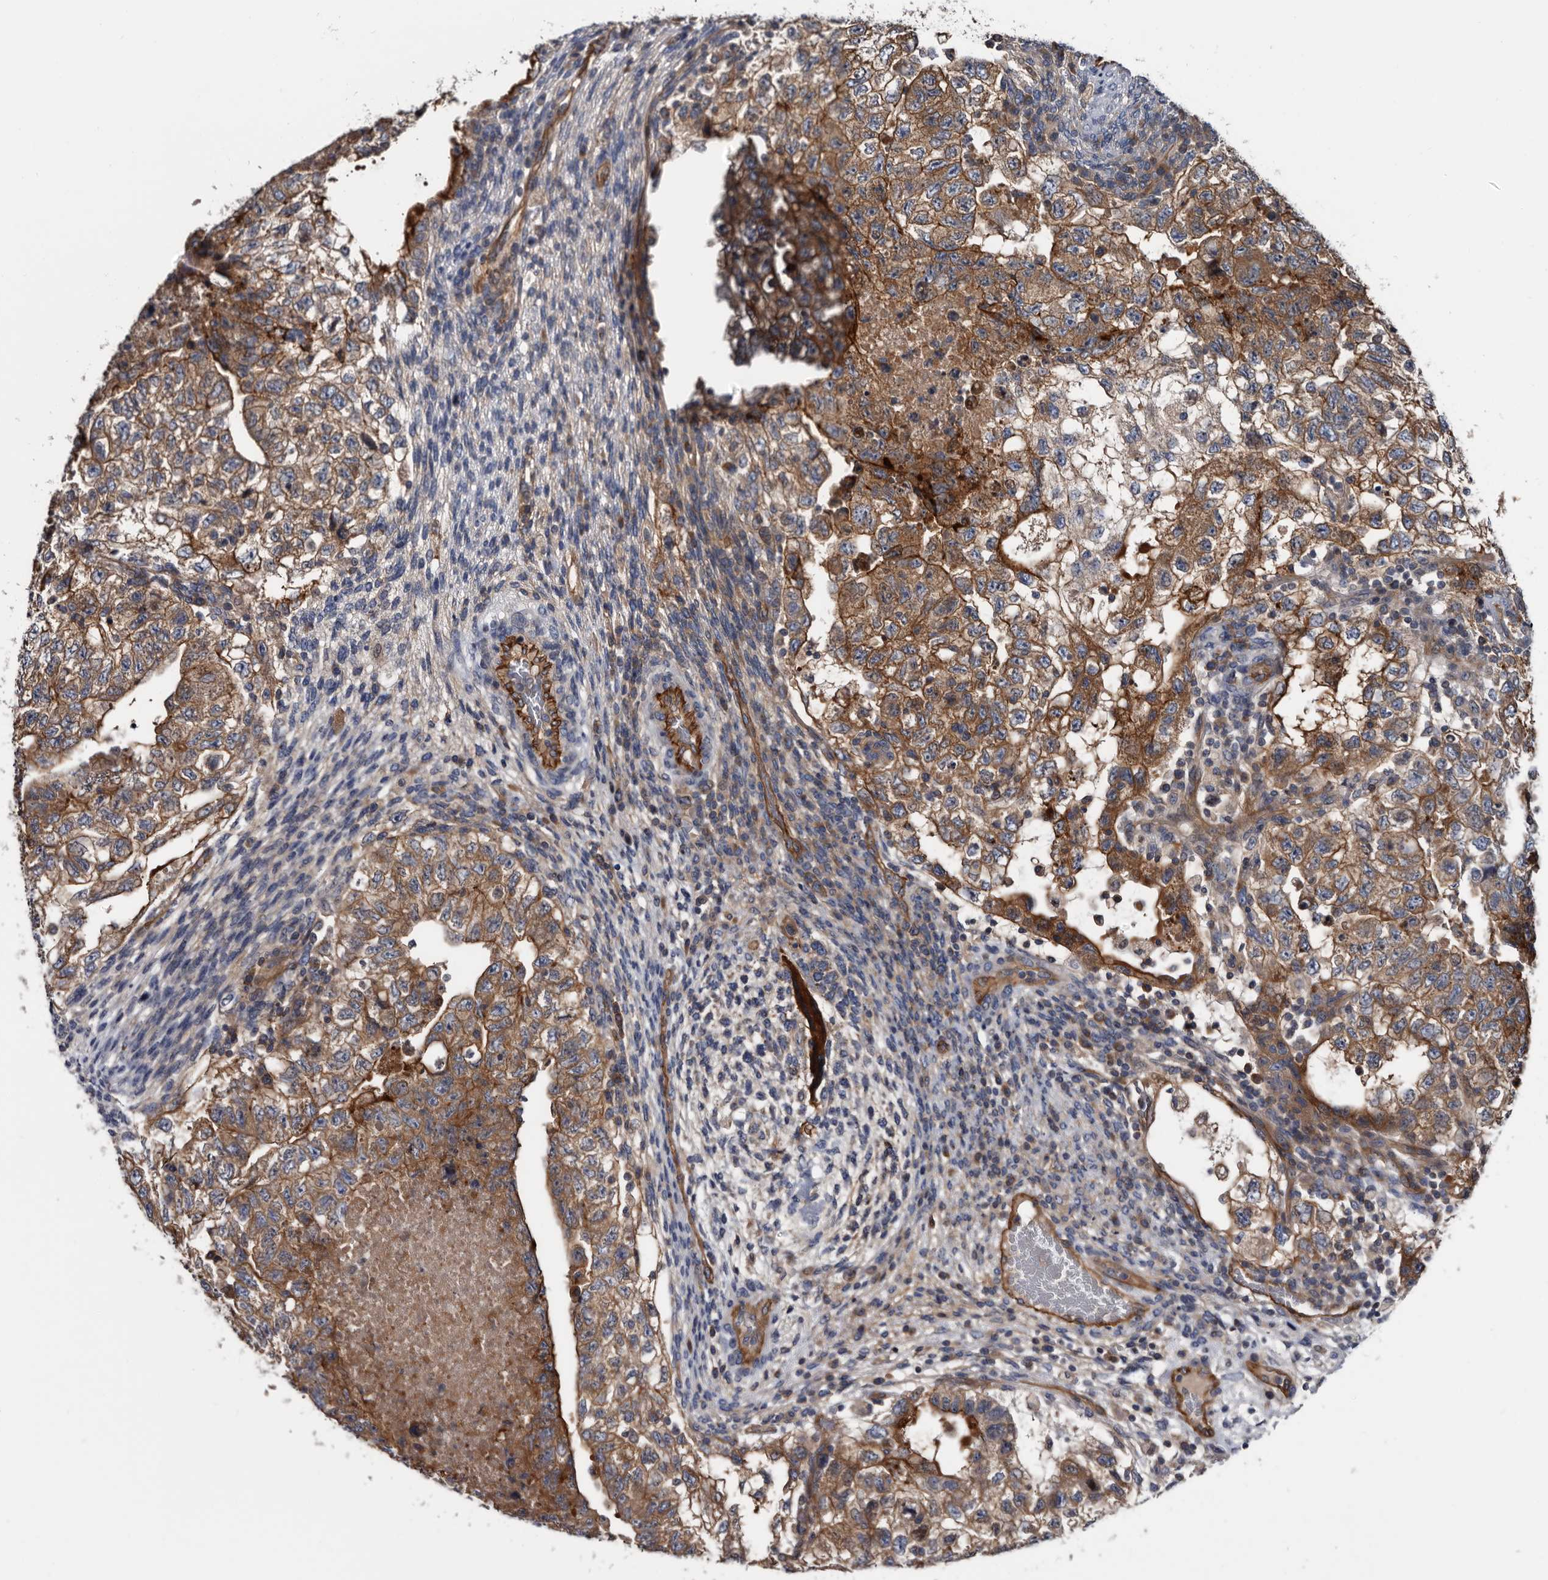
{"staining": {"intensity": "moderate", "quantity": ">75%", "location": "cytoplasmic/membranous"}, "tissue": "testis cancer", "cell_type": "Tumor cells", "image_type": "cancer", "snomed": [{"axis": "morphology", "description": "Carcinoma, Embryonal, NOS"}, {"axis": "topography", "description": "Testis"}], "caption": "Protein analysis of testis cancer tissue exhibits moderate cytoplasmic/membranous positivity in about >75% of tumor cells. (DAB (3,3'-diaminobenzidine) = brown stain, brightfield microscopy at high magnification).", "gene": "TSPAN17", "patient": {"sex": "male", "age": 36}}